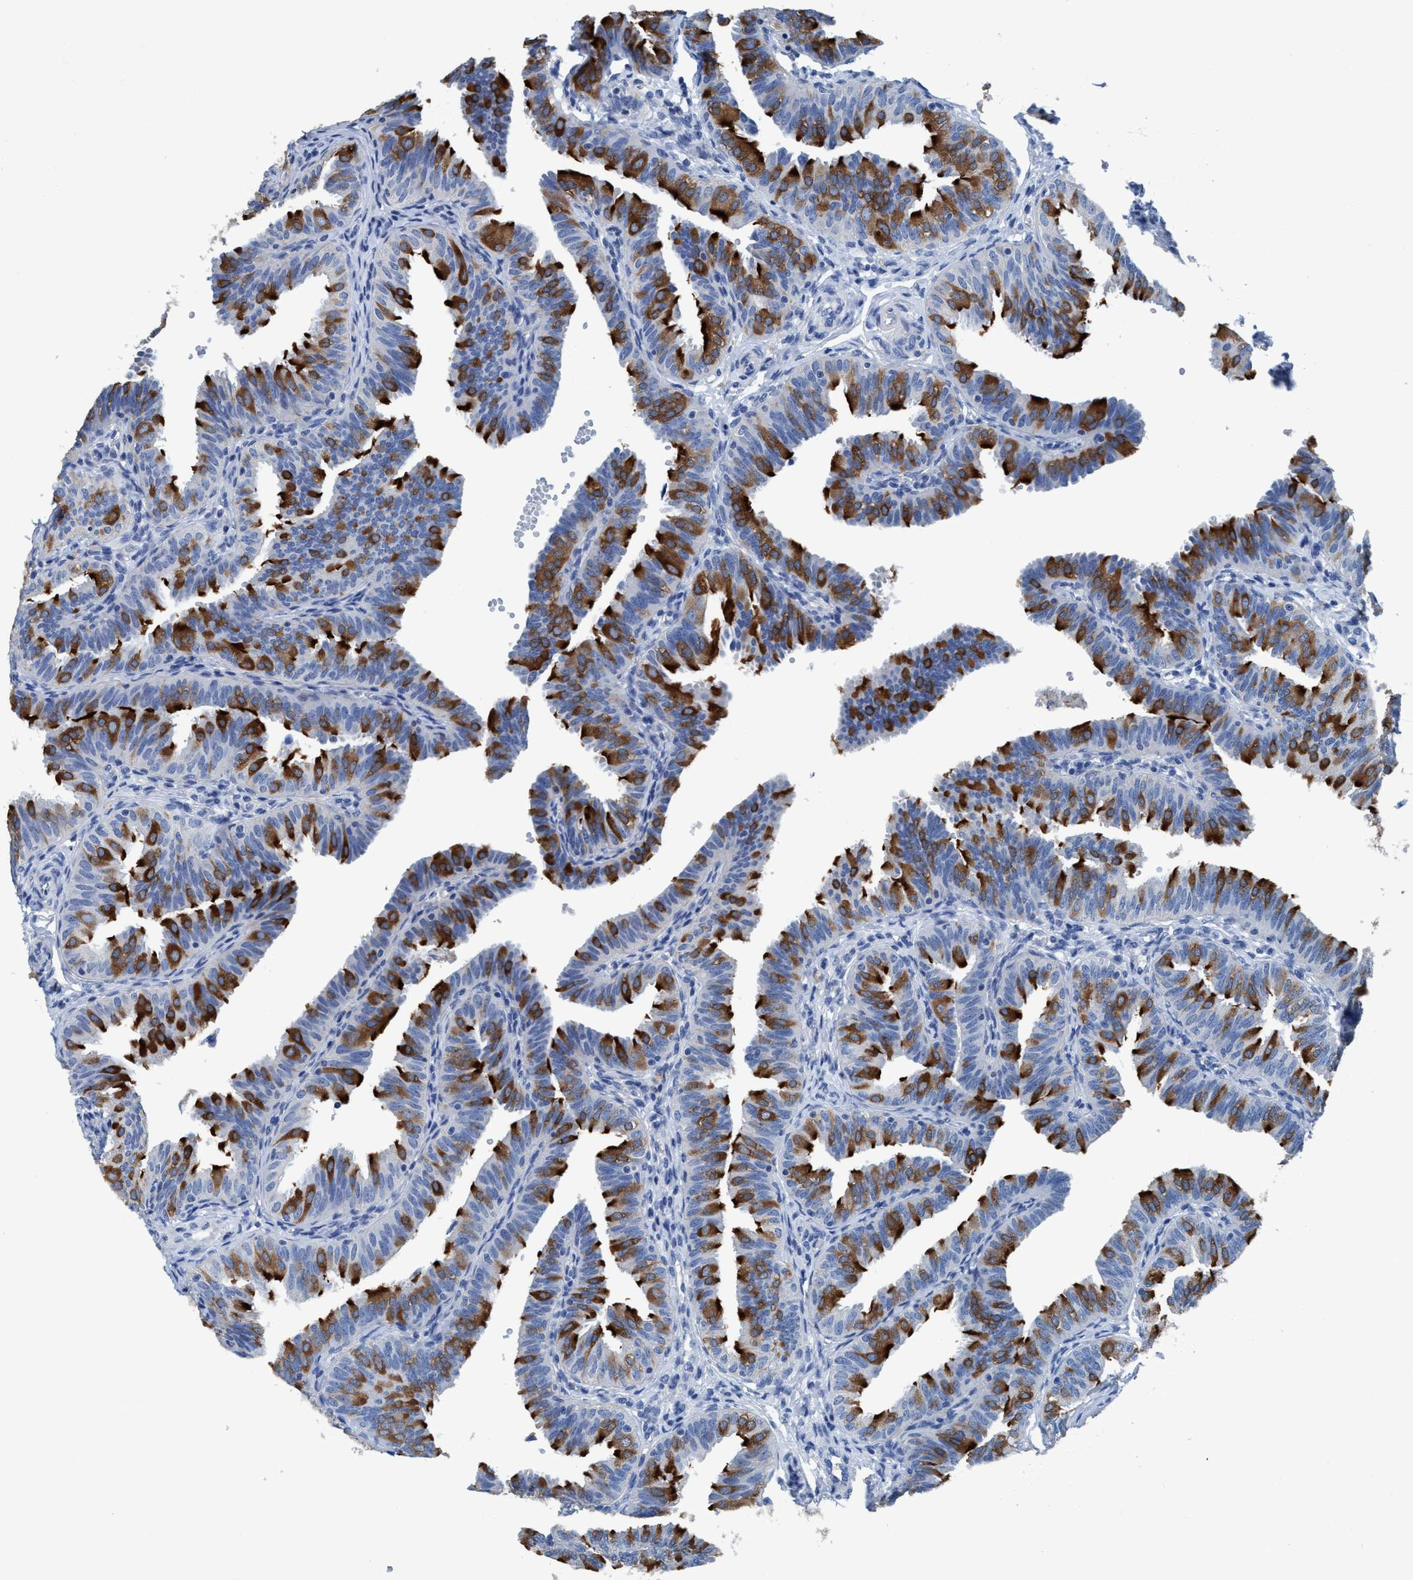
{"staining": {"intensity": "strong", "quantity": "25%-75%", "location": "cytoplasmic/membranous"}, "tissue": "fallopian tube", "cell_type": "Glandular cells", "image_type": "normal", "snomed": [{"axis": "morphology", "description": "Normal tissue, NOS"}, {"axis": "topography", "description": "Fallopian tube"}], "caption": "The micrograph demonstrates staining of unremarkable fallopian tube, revealing strong cytoplasmic/membranous protein staining (brown color) within glandular cells.", "gene": "DNAI1", "patient": {"sex": "female", "age": 35}}